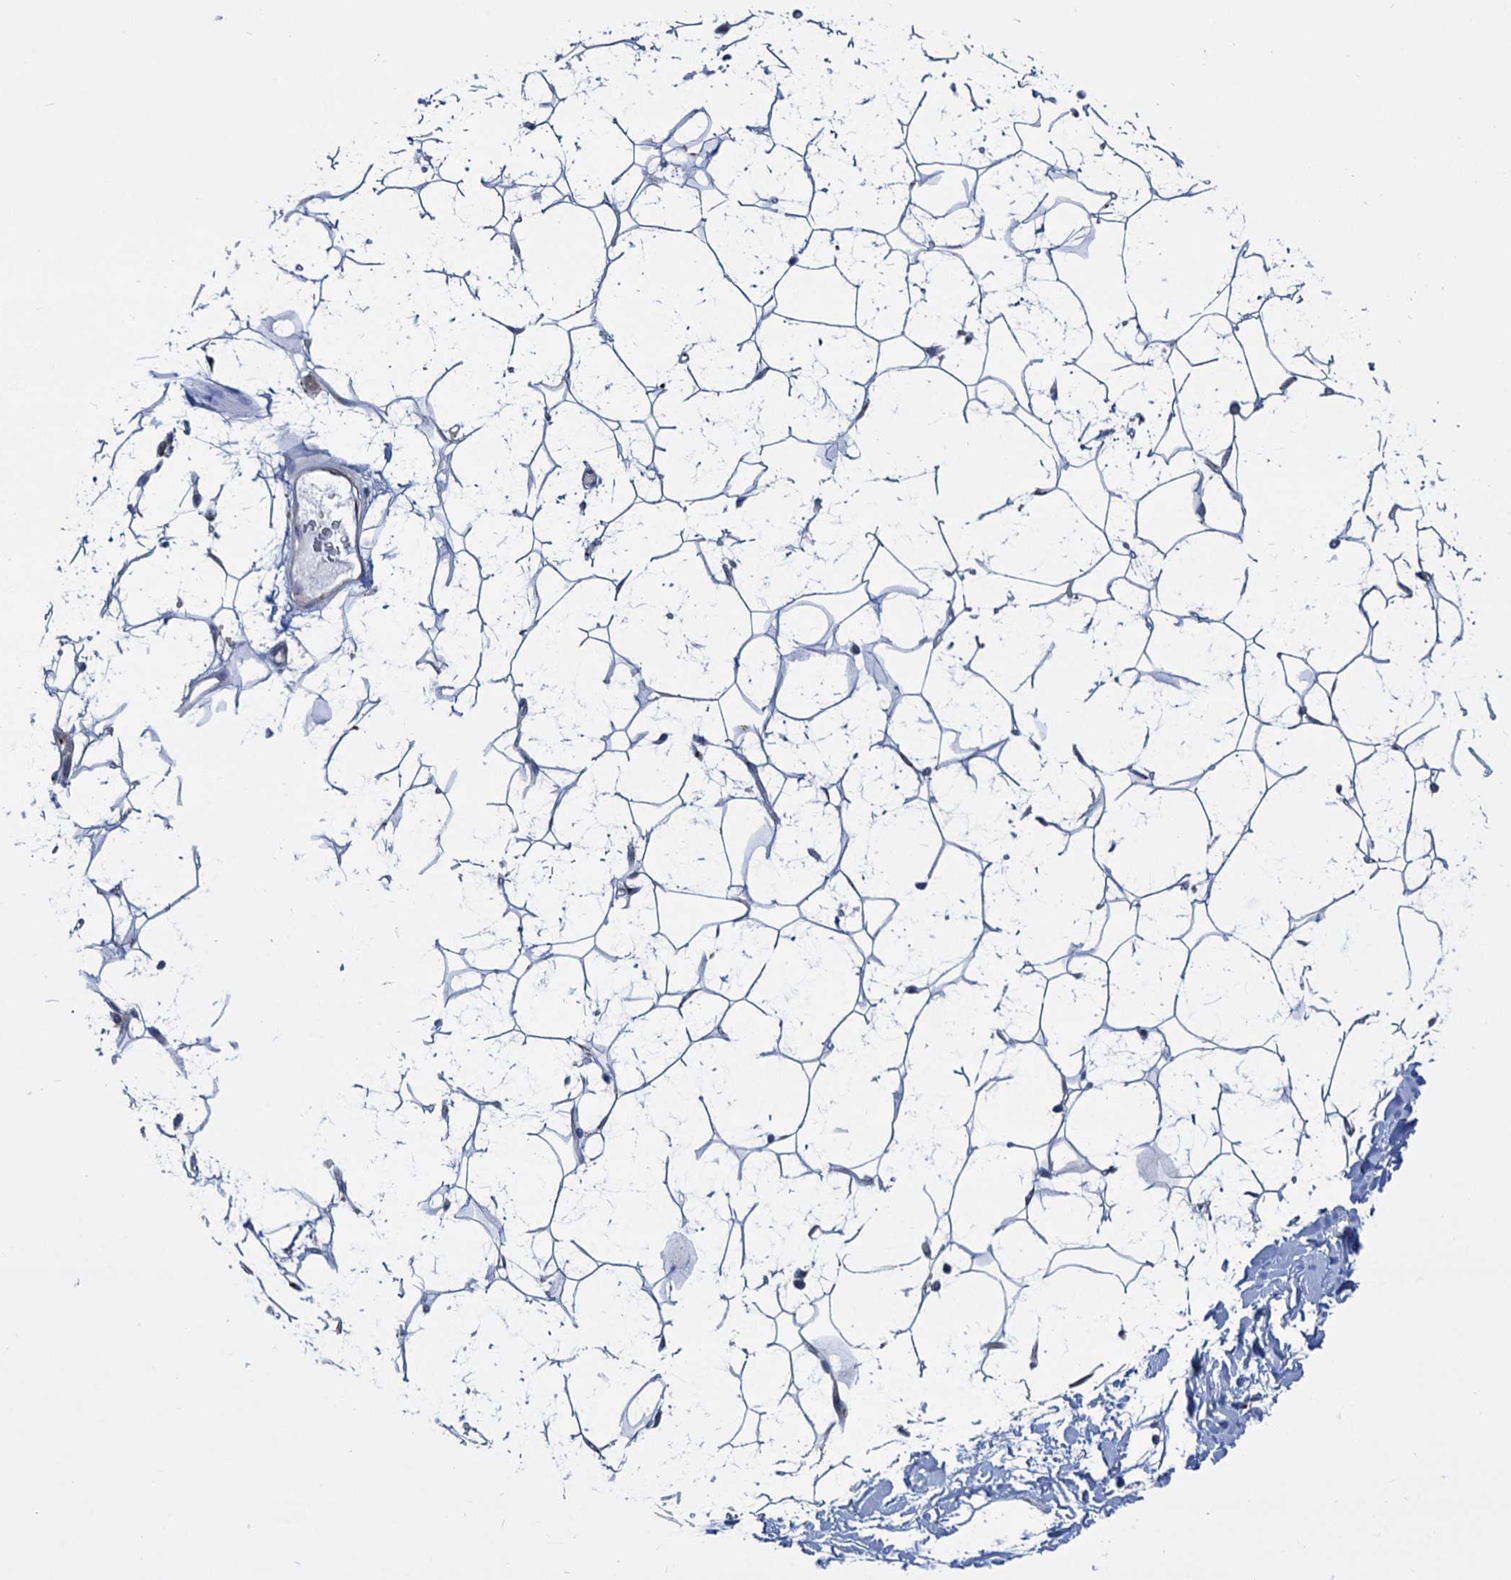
{"staining": {"intensity": "negative", "quantity": "none", "location": "none"}, "tissue": "adipose tissue", "cell_type": "Adipocytes", "image_type": "normal", "snomed": [{"axis": "morphology", "description": "Normal tissue, NOS"}, {"axis": "topography", "description": "Breast"}], "caption": "Immunohistochemistry of normal human adipose tissue exhibits no staining in adipocytes. The staining was performed using DAB (3,3'-diaminobenzidine) to visualize the protein expression in brown, while the nuclei were stained in blue with hematoxylin (Magnification: 20x).", "gene": "ELP4", "patient": {"sex": "female", "age": 26}}